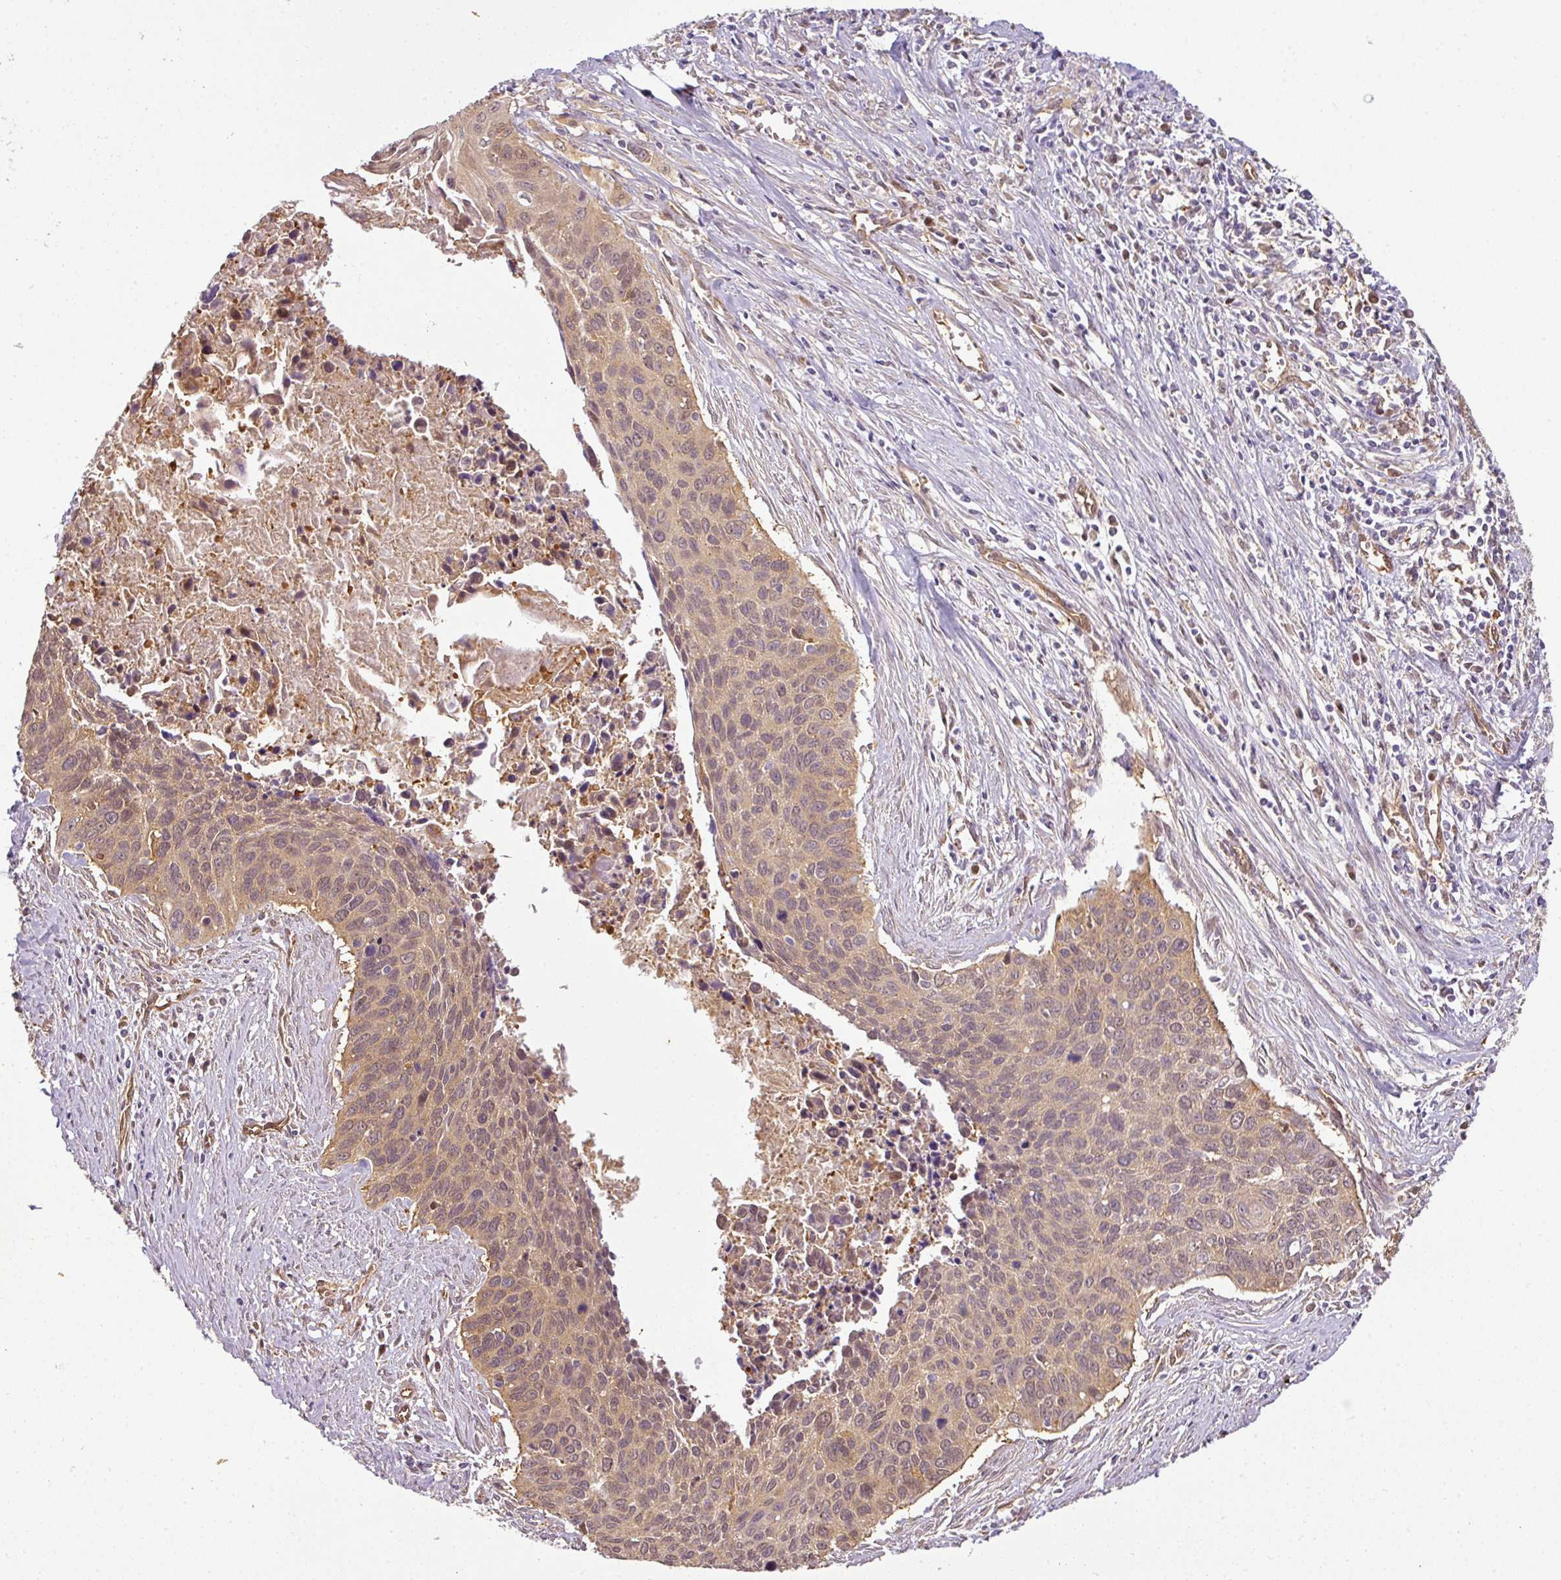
{"staining": {"intensity": "weak", "quantity": "<25%", "location": "cytoplasmic/membranous"}, "tissue": "cervical cancer", "cell_type": "Tumor cells", "image_type": "cancer", "snomed": [{"axis": "morphology", "description": "Squamous cell carcinoma, NOS"}, {"axis": "topography", "description": "Cervix"}], "caption": "Tumor cells are negative for protein expression in human cervical cancer (squamous cell carcinoma).", "gene": "ANKRD18A", "patient": {"sex": "female", "age": 55}}